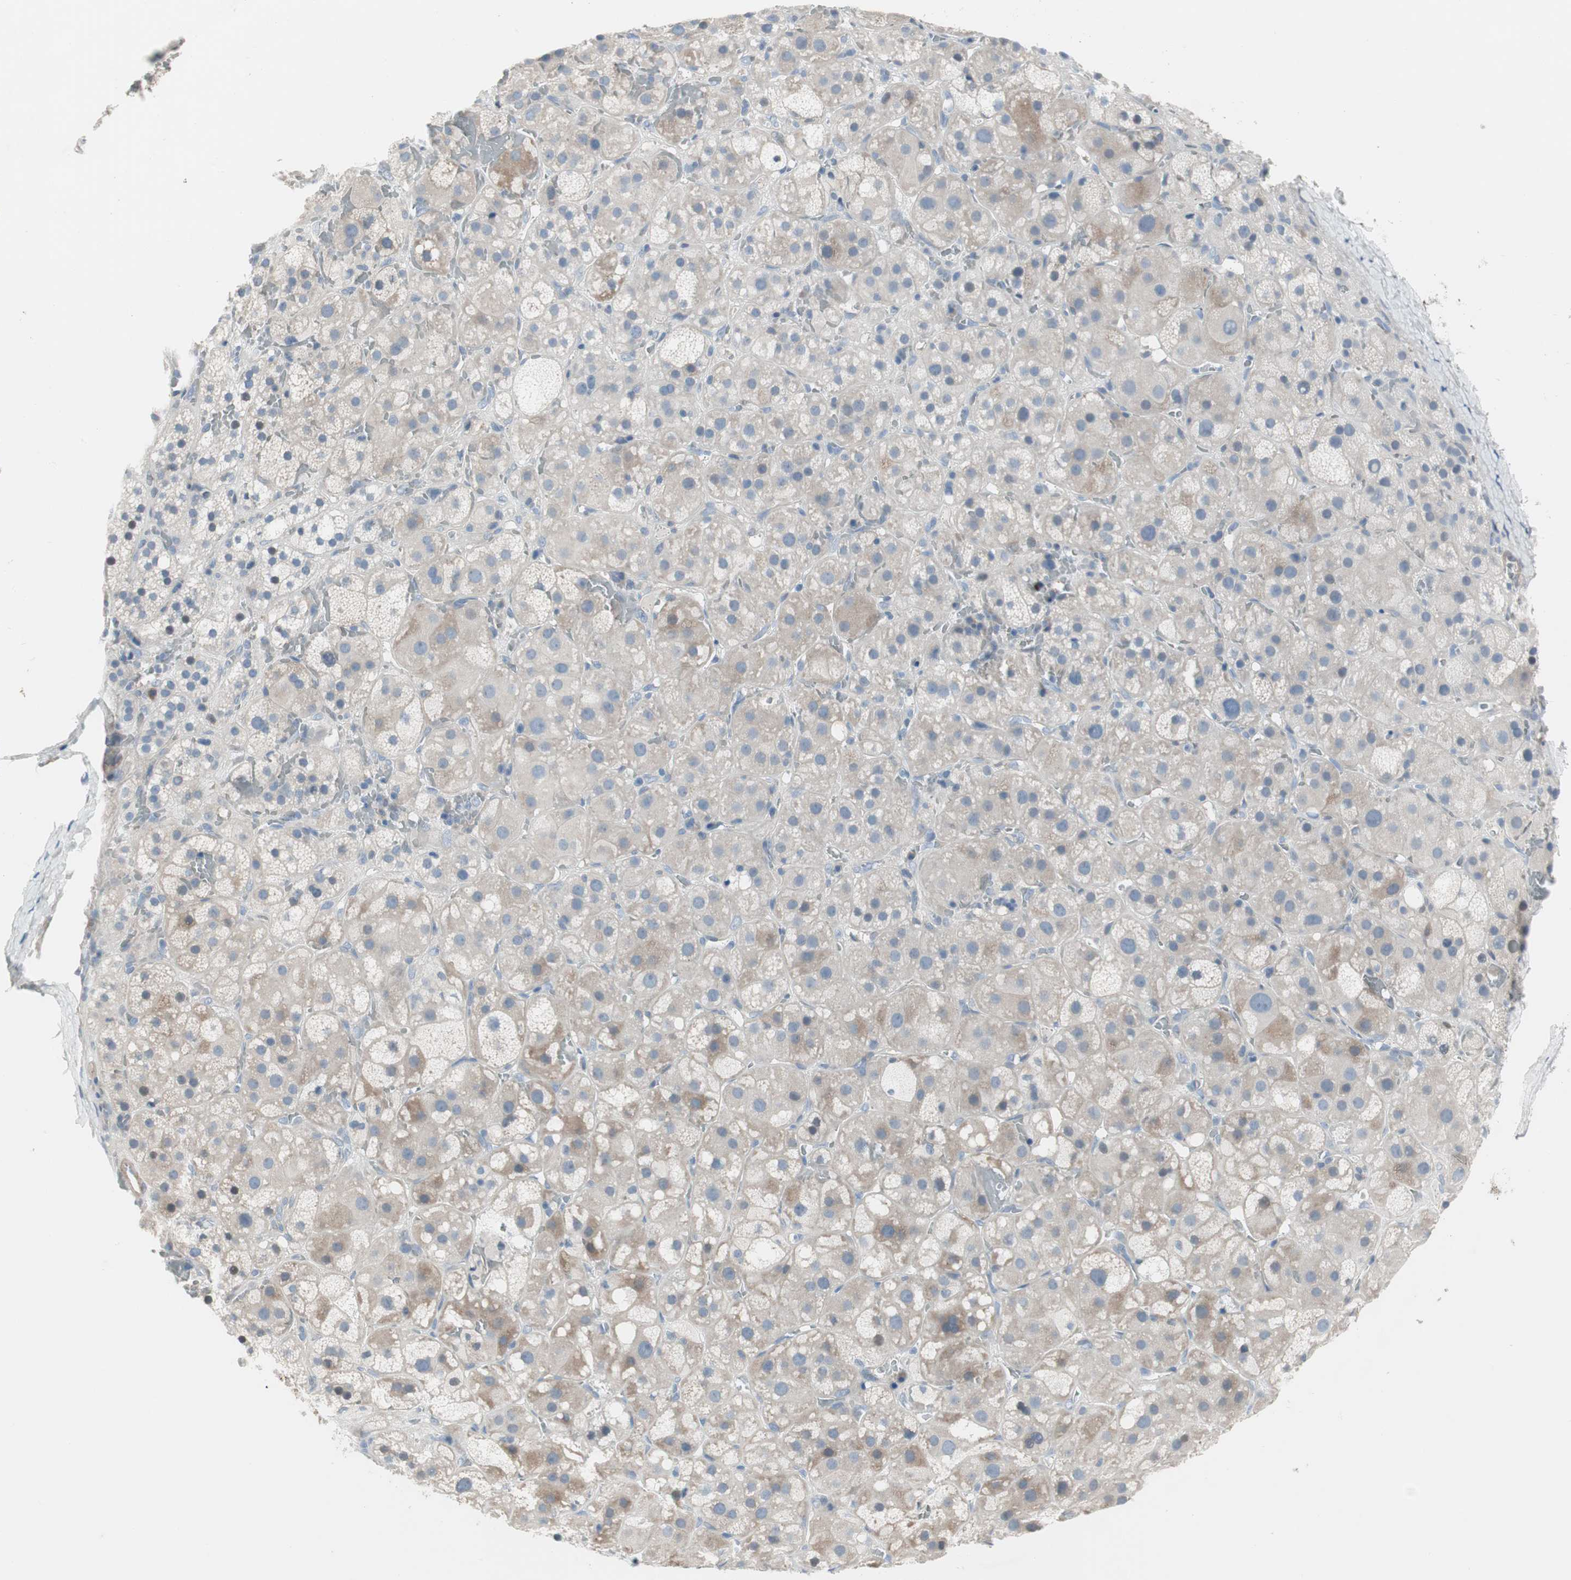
{"staining": {"intensity": "weak", "quantity": "25%-75%", "location": "cytoplasmic/membranous"}, "tissue": "adrenal gland", "cell_type": "Glandular cells", "image_type": "normal", "snomed": [{"axis": "morphology", "description": "Normal tissue, NOS"}, {"axis": "topography", "description": "Adrenal gland"}], "caption": "DAB (3,3'-diaminobenzidine) immunohistochemical staining of benign adrenal gland displays weak cytoplasmic/membranous protein staining in approximately 25%-75% of glandular cells. (IHC, brightfield microscopy, high magnification).", "gene": "PIGR", "patient": {"sex": "female", "age": 47}}